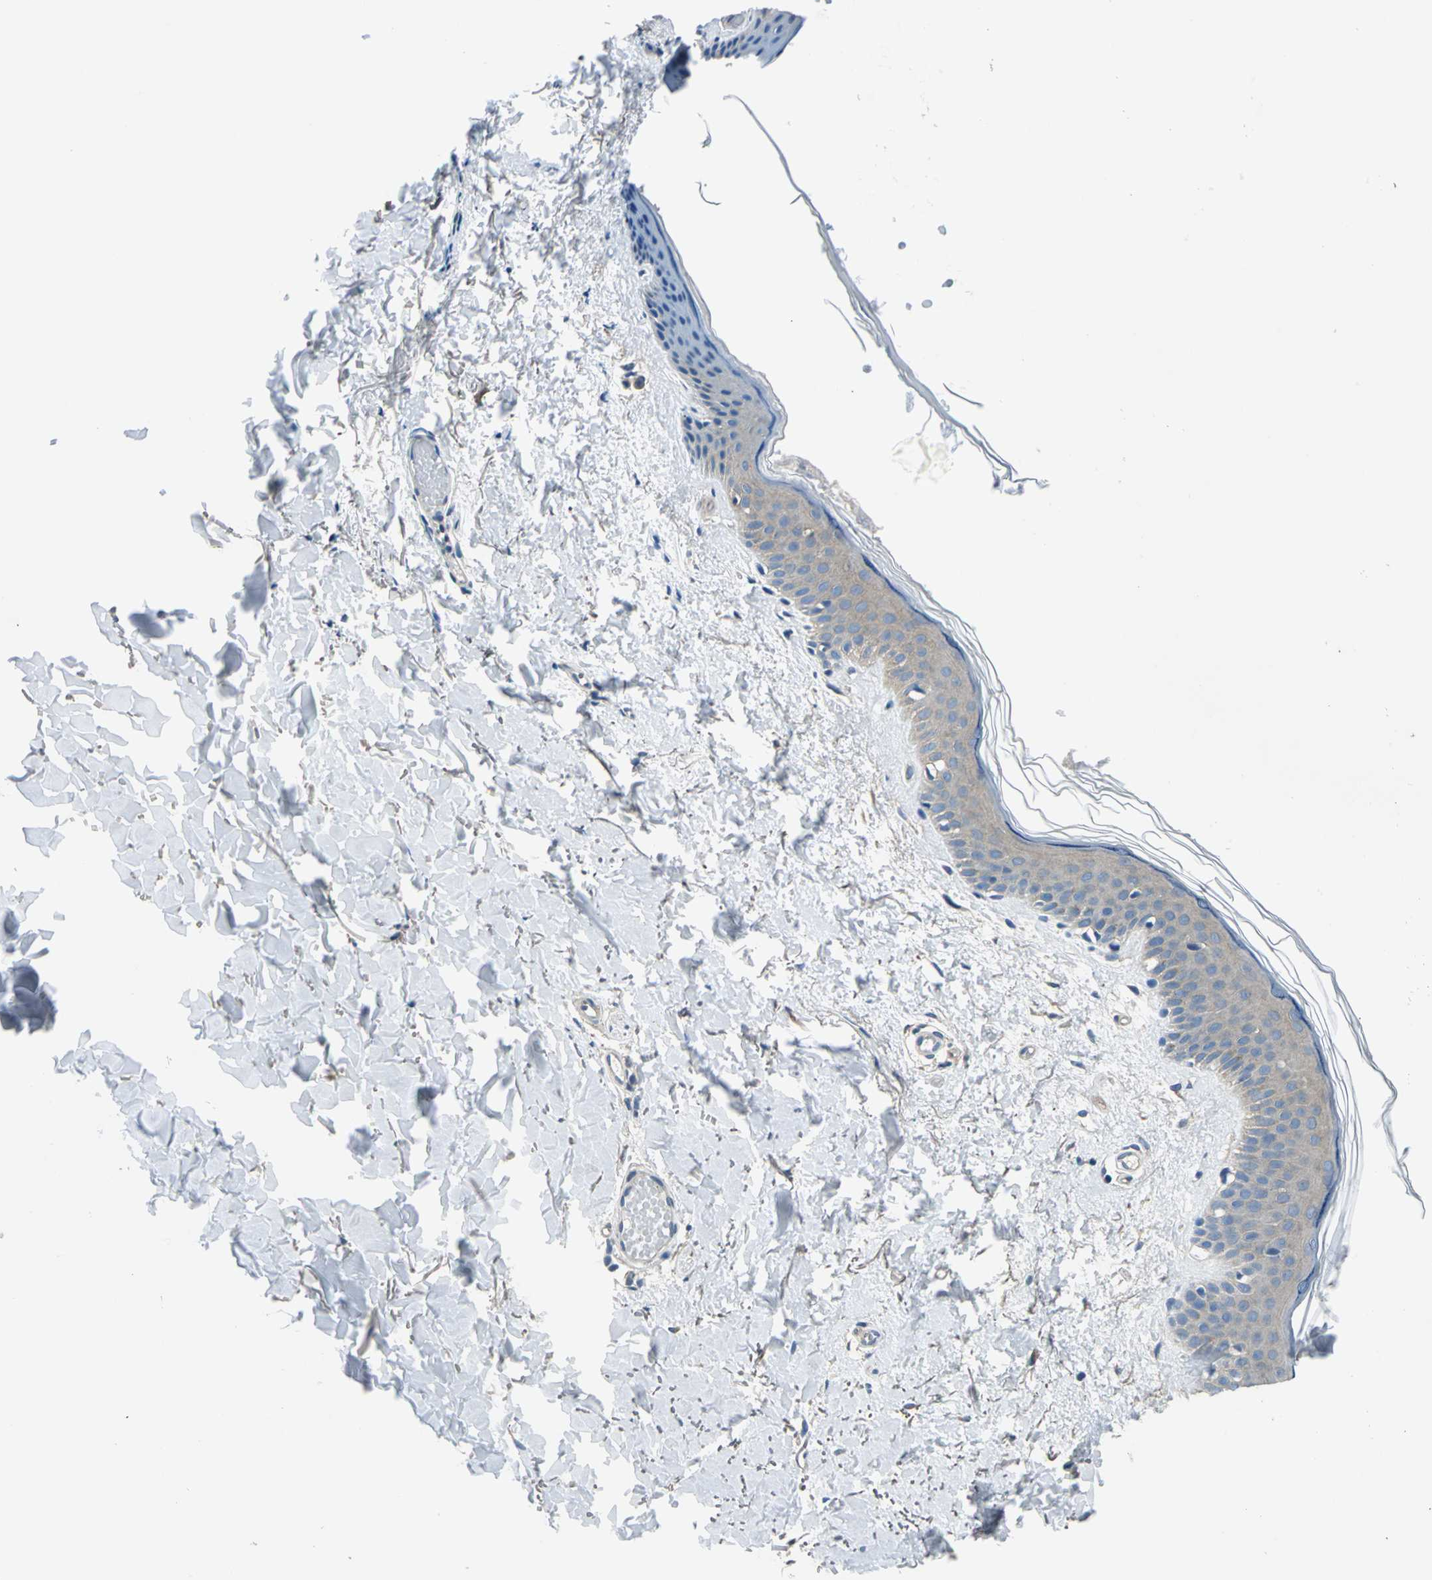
{"staining": {"intensity": "negative", "quantity": "none", "location": "none"}, "tissue": "skin", "cell_type": "Fibroblasts", "image_type": "normal", "snomed": [{"axis": "morphology", "description": "Normal tissue, NOS"}, {"axis": "topography", "description": "Skin"}], "caption": "Immunohistochemistry of unremarkable skin displays no positivity in fibroblasts.", "gene": "CDC42EP1", "patient": {"sex": "female", "age": 56}}